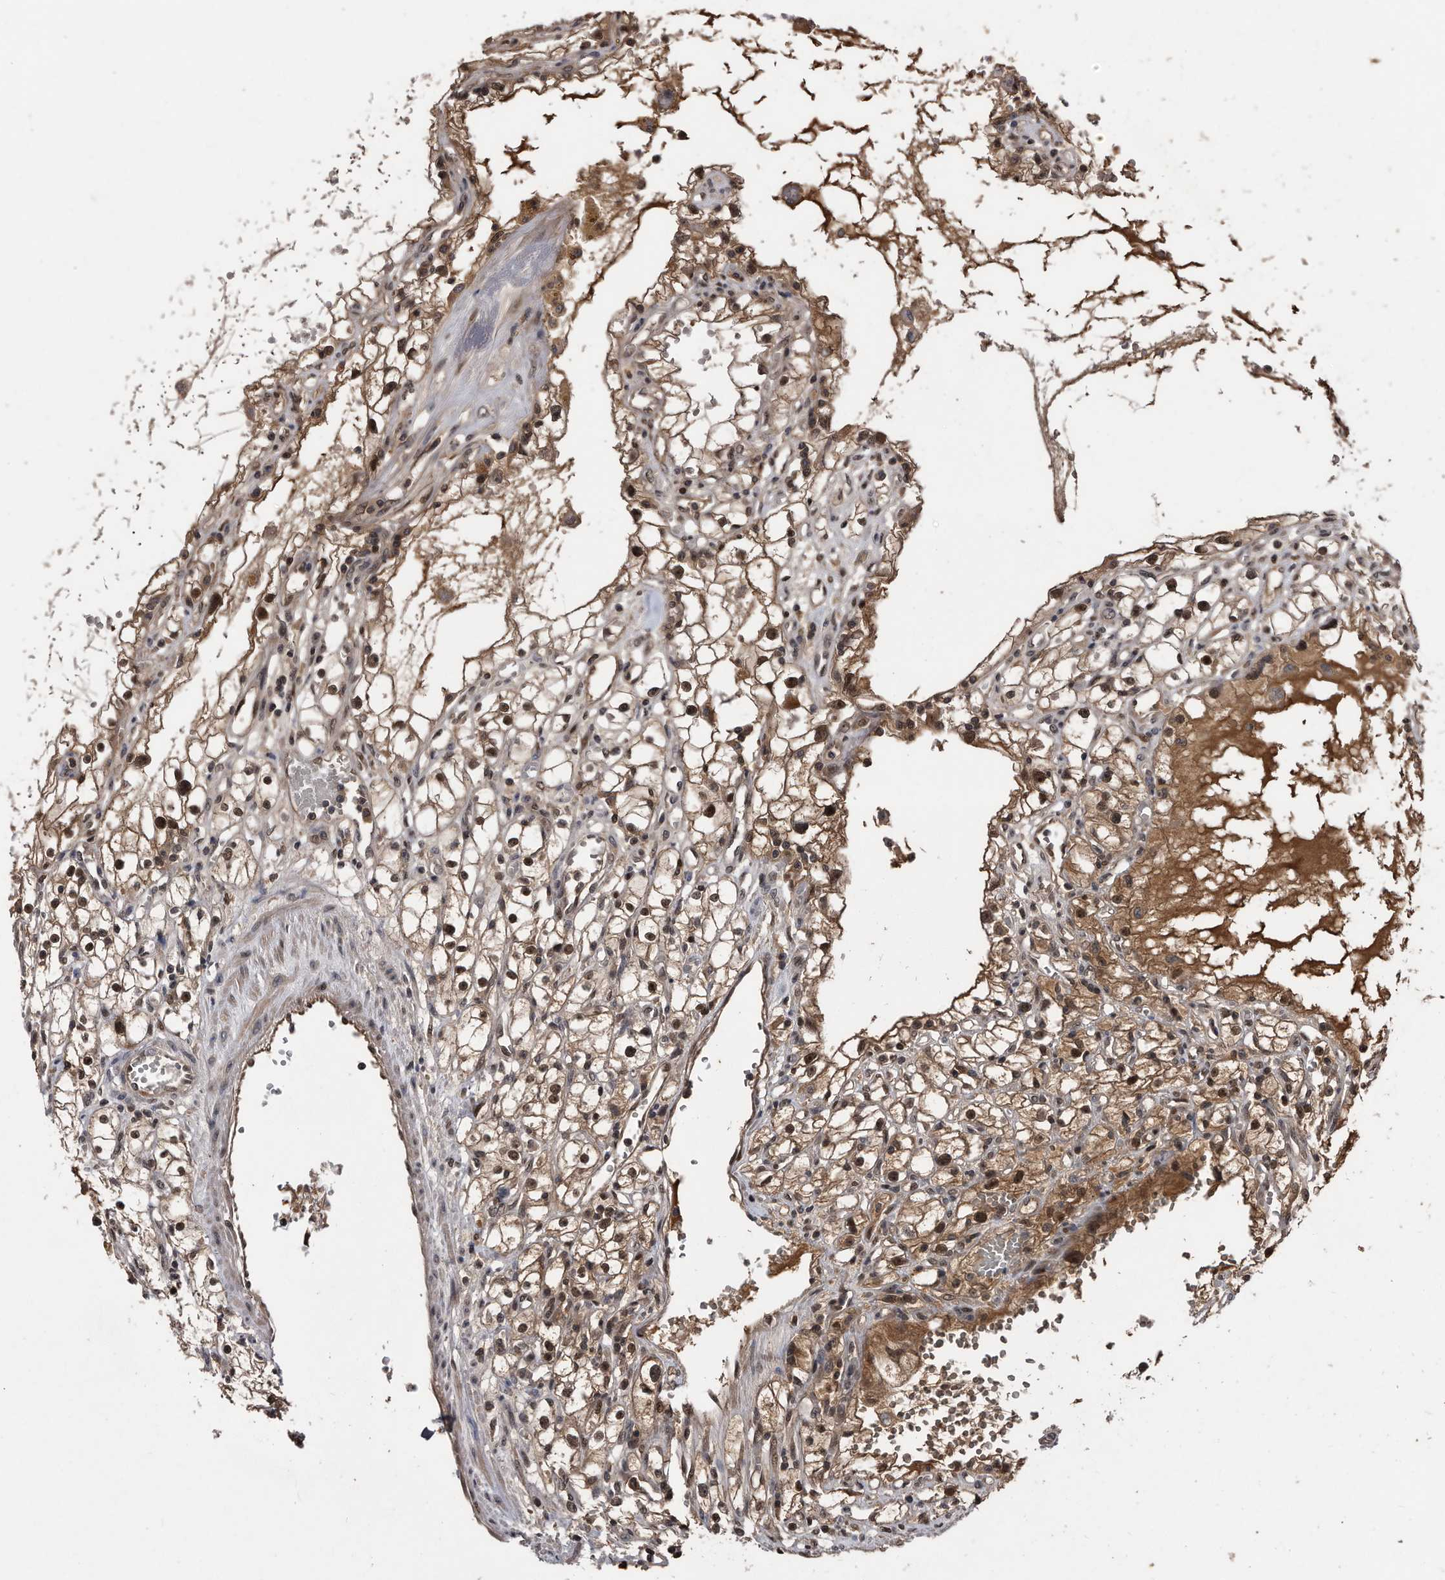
{"staining": {"intensity": "moderate", "quantity": ">75%", "location": "cytoplasmic/membranous,nuclear"}, "tissue": "renal cancer", "cell_type": "Tumor cells", "image_type": "cancer", "snomed": [{"axis": "morphology", "description": "Adenocarcinoma, NOS"}, {"axis": "topography", "description": "Kidney"}], "caption": "Brown immunohistochemical staining in adenocarcinoma (renal) exhibits moderate cytoplasmic/membranous and nuclear expression in approximately >75% of tumor cells.", "gene": "RAD23B", "patient": {"sex": "male", "age": 56}}